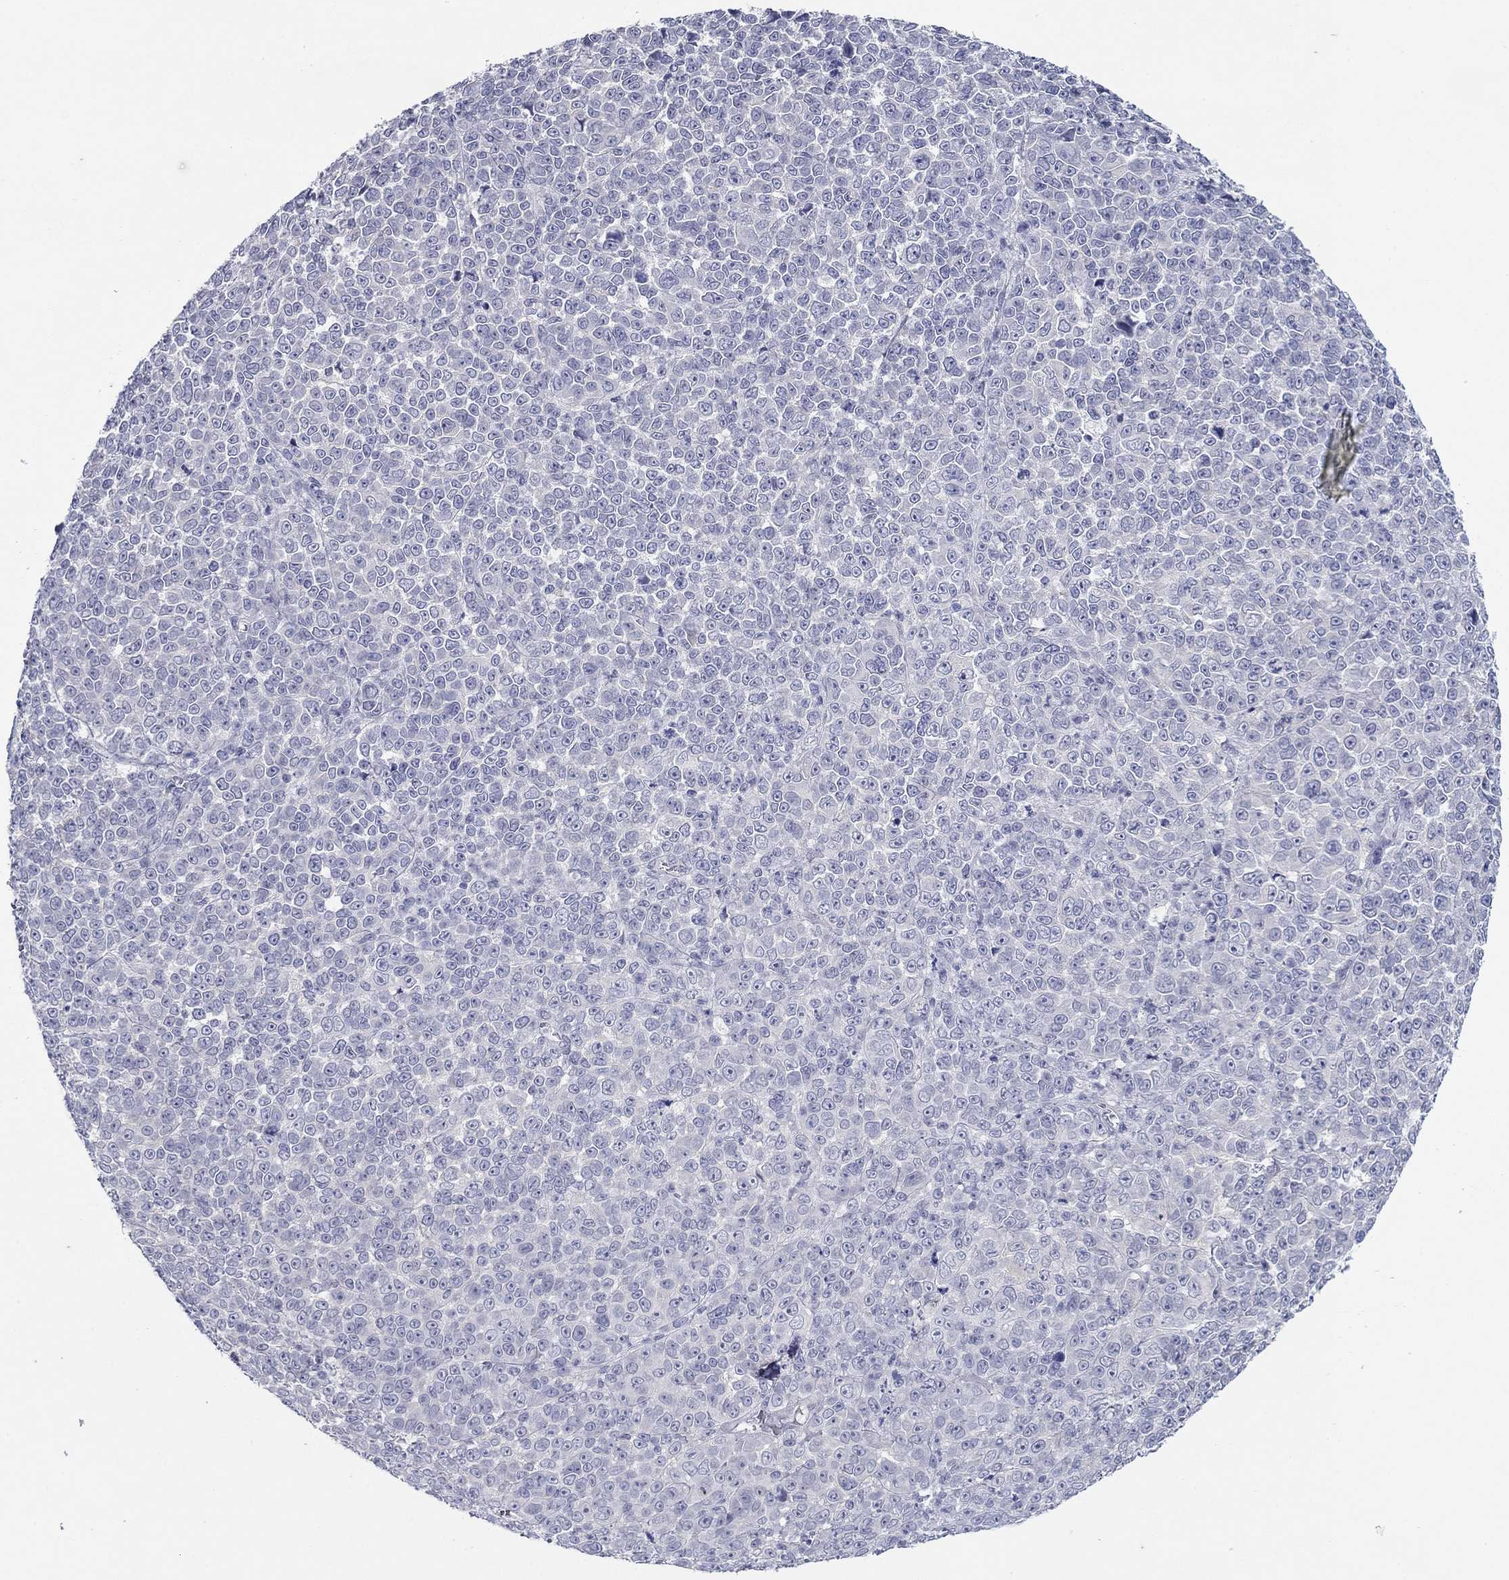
{"staining": {"intensity": "negative", "quantity": "none", "location": "none"}, "tissue": "melanoma", "cell_type": "Tumor cells", "image_type": "cancer", "snomed": [{"axis": "morphology", "description": "Malignant melanoma, NOS"}, {"axis": "topography", "description": "Skin"}], "caption": "The histopathology image reveals no significant staining in tumor cells of malignant melanoma.", "gene": "PLS1", "patient": {"sex": "female", "age": 95}}